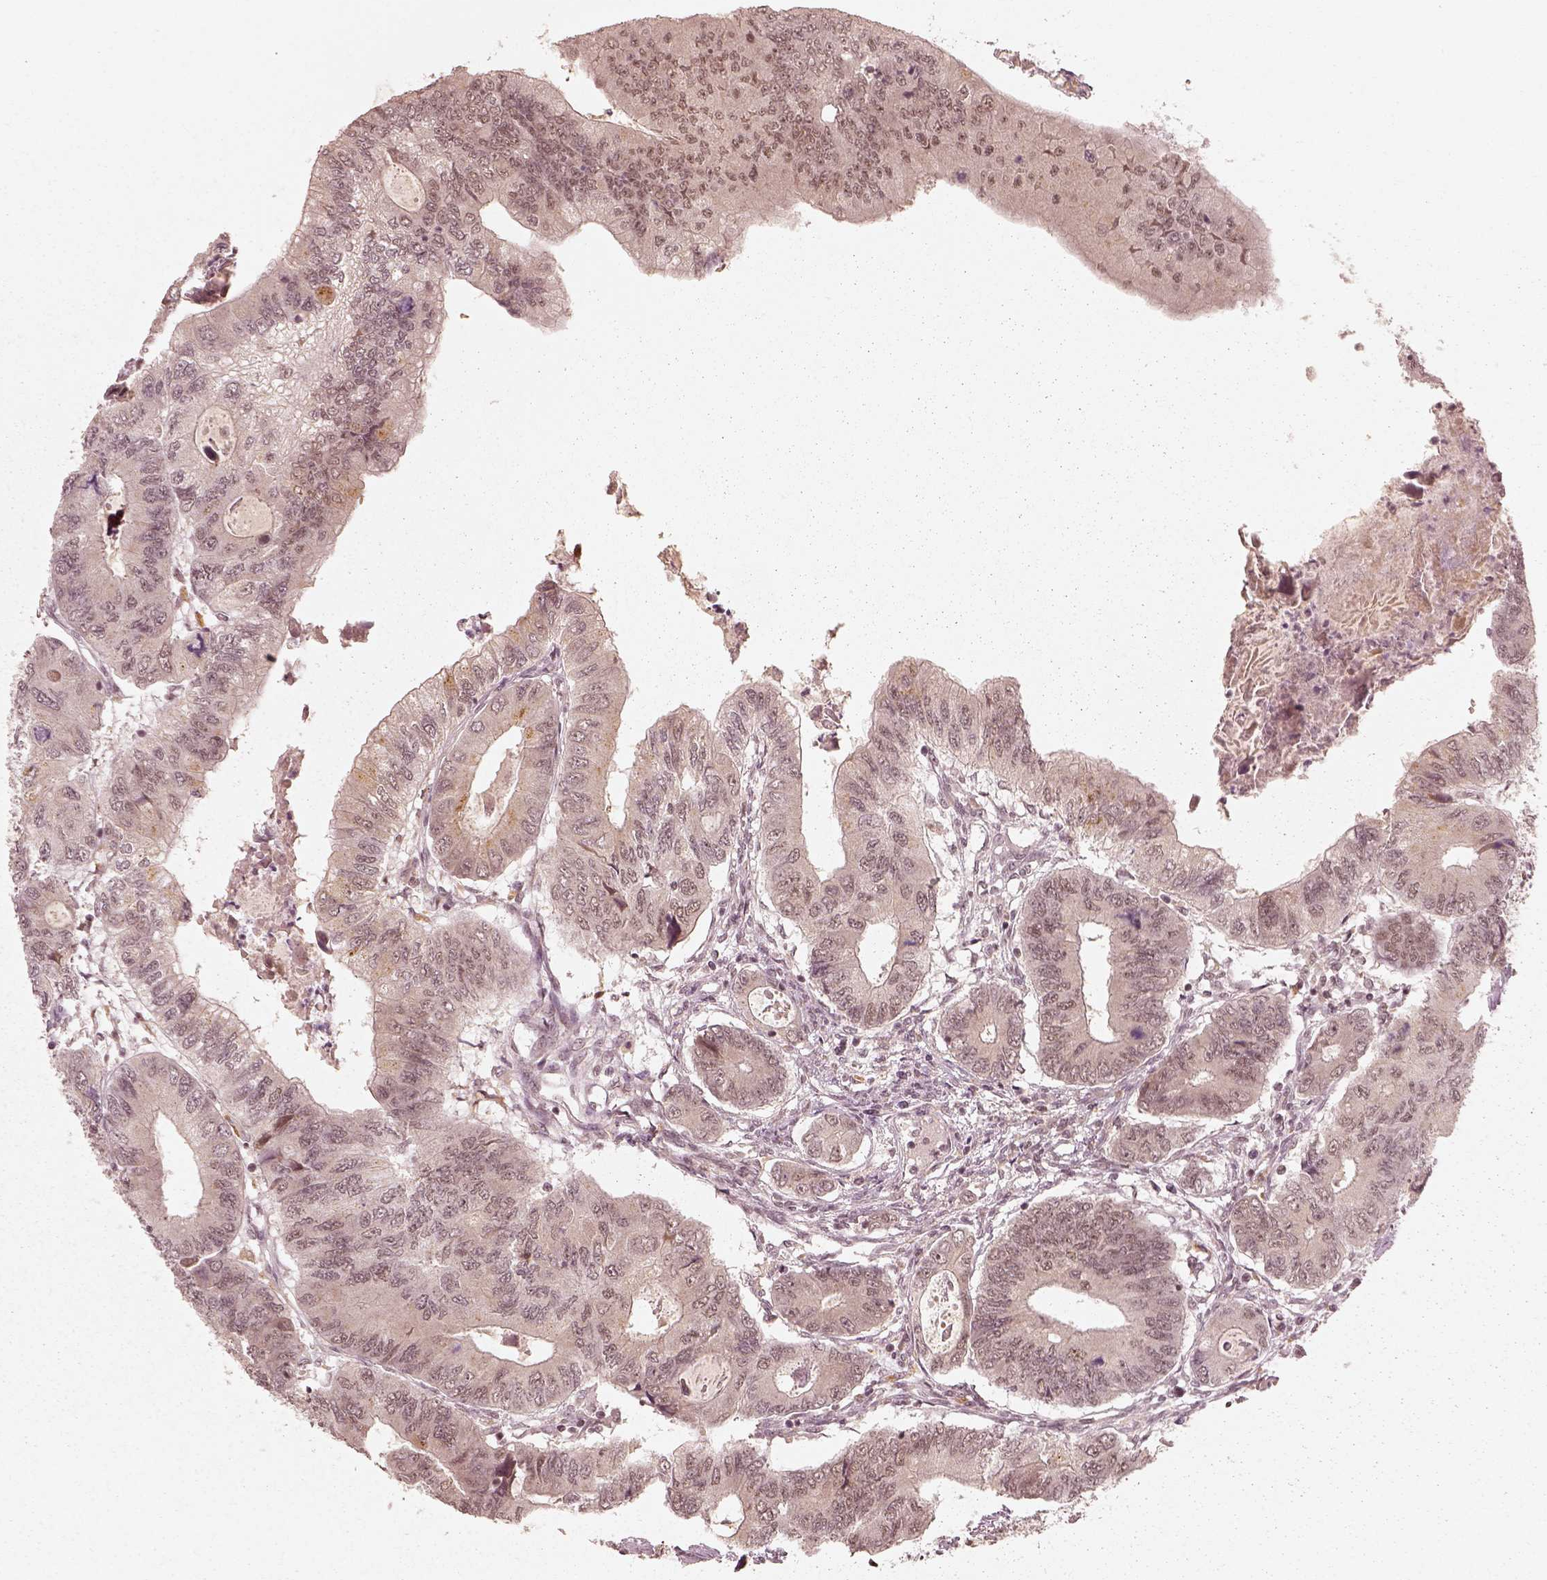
{"staining": {"intensity": "moderate", "quantity": "<25%", "location": "nuclear"}, "tissue": "colorectal cancer", "cell_type": "Tumor cells", "image_type": "cancer", "snomed": [{"axis": "morphology", "description": "Adenocarcinoma, NOS"}, {"axis": "topography", "description": "Colon"}], "caption": "Approximately <25% of tumor cells in colorectal adenocarcinoma show moderate nuclear protein positivity as visualized by brown immunohistochemical staining.", "gene": "GMEB2", "patient": {"sex": "male", "age": 53}}